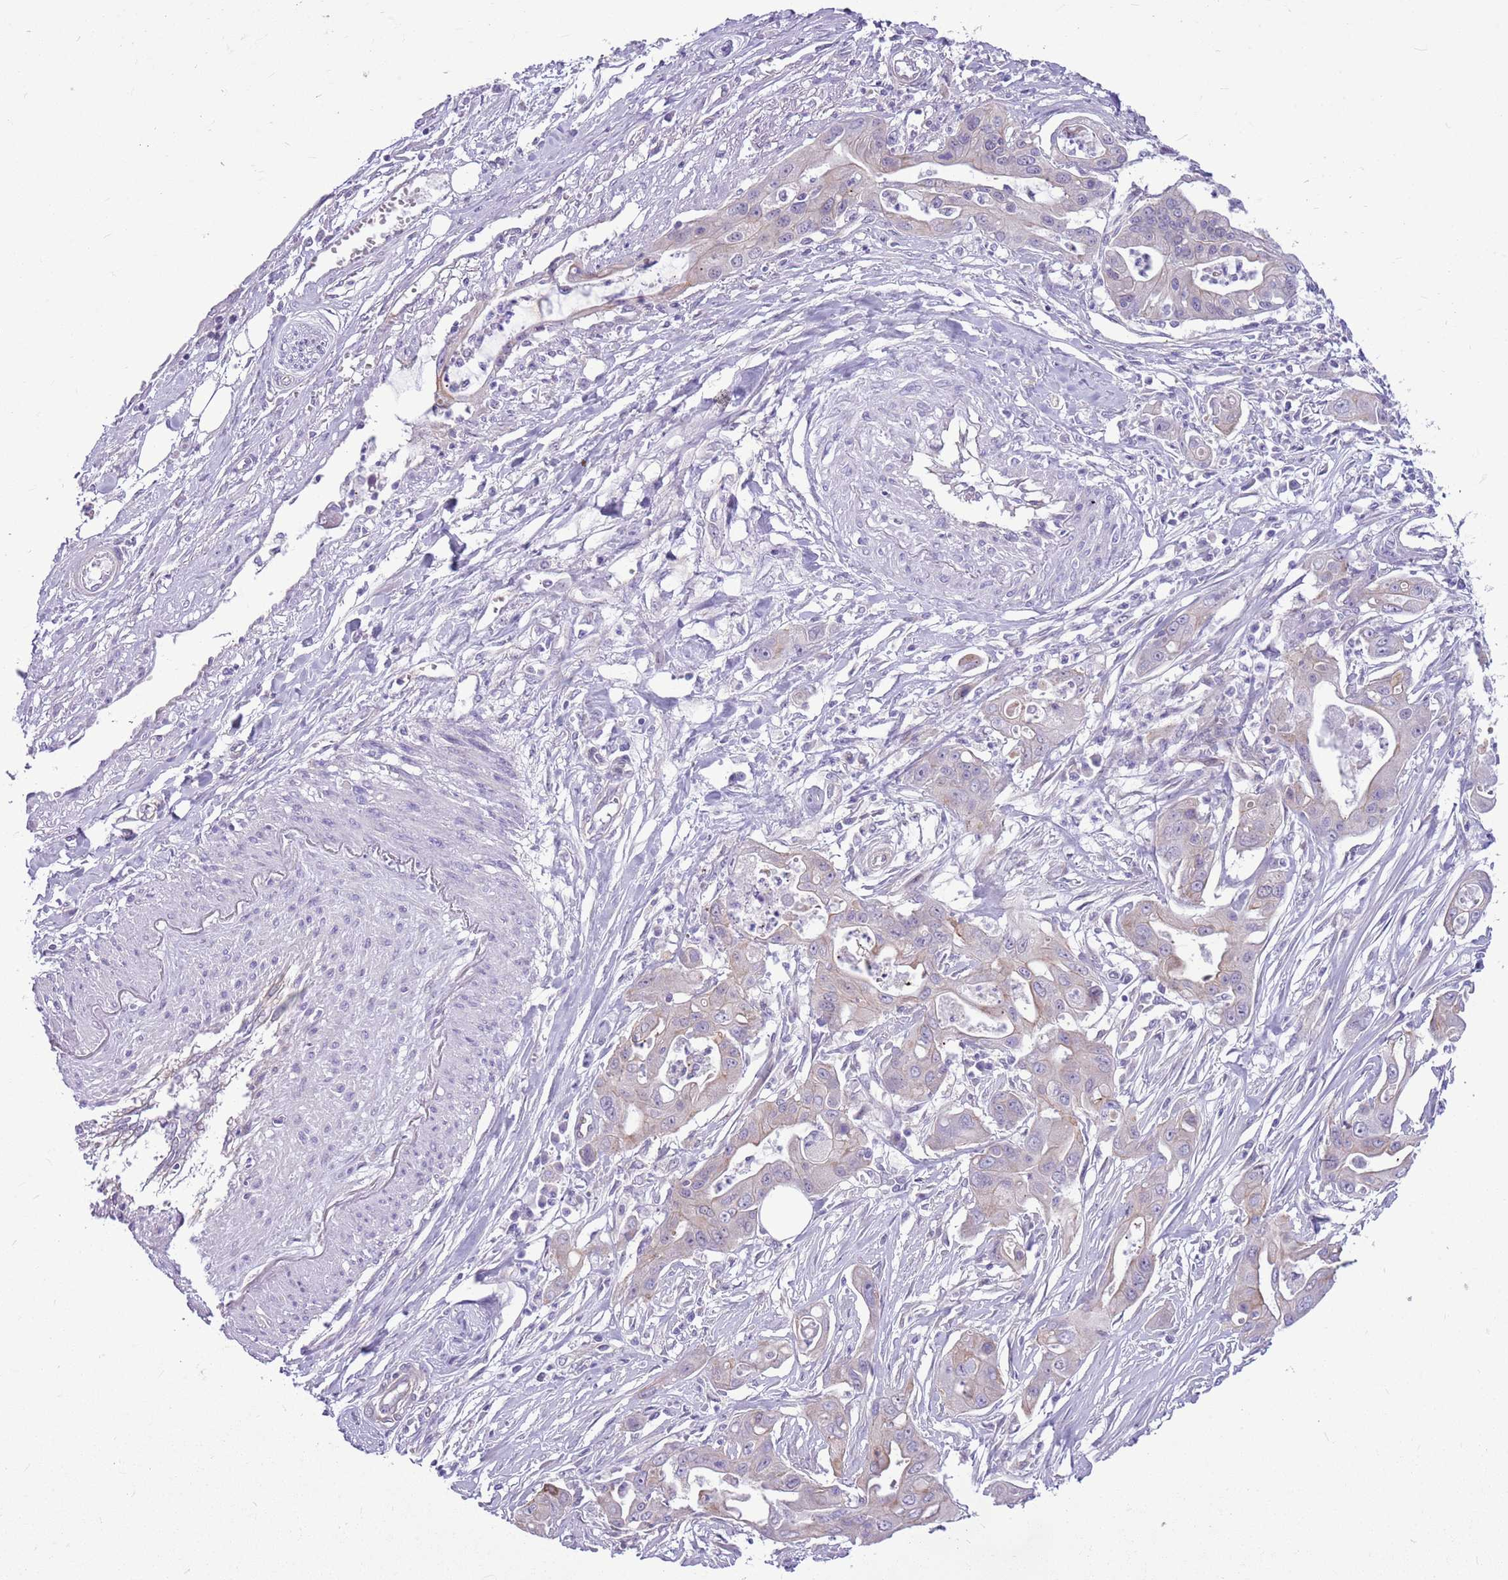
{"staining": {"intensity": "weak", "quantity": "<25%", "location": "cytoplasmic/membranous"}, "tissue": "ovarian cancer", "cell_type": "Tumor cells", "image_type": "cancer", "snomed": [{"axis": "morphology", "description": "Cystadenocarcinoma, mucinous, NOS"}, {"axis": "topography", "description": "Ovary"}], "caption": "An IHC micrograph of ovarian cancer is shown. There is no staining in tumor cells of ovarian cancer.", "gene": "PARP8", "patient": {"sex": "female", "age": 70}}